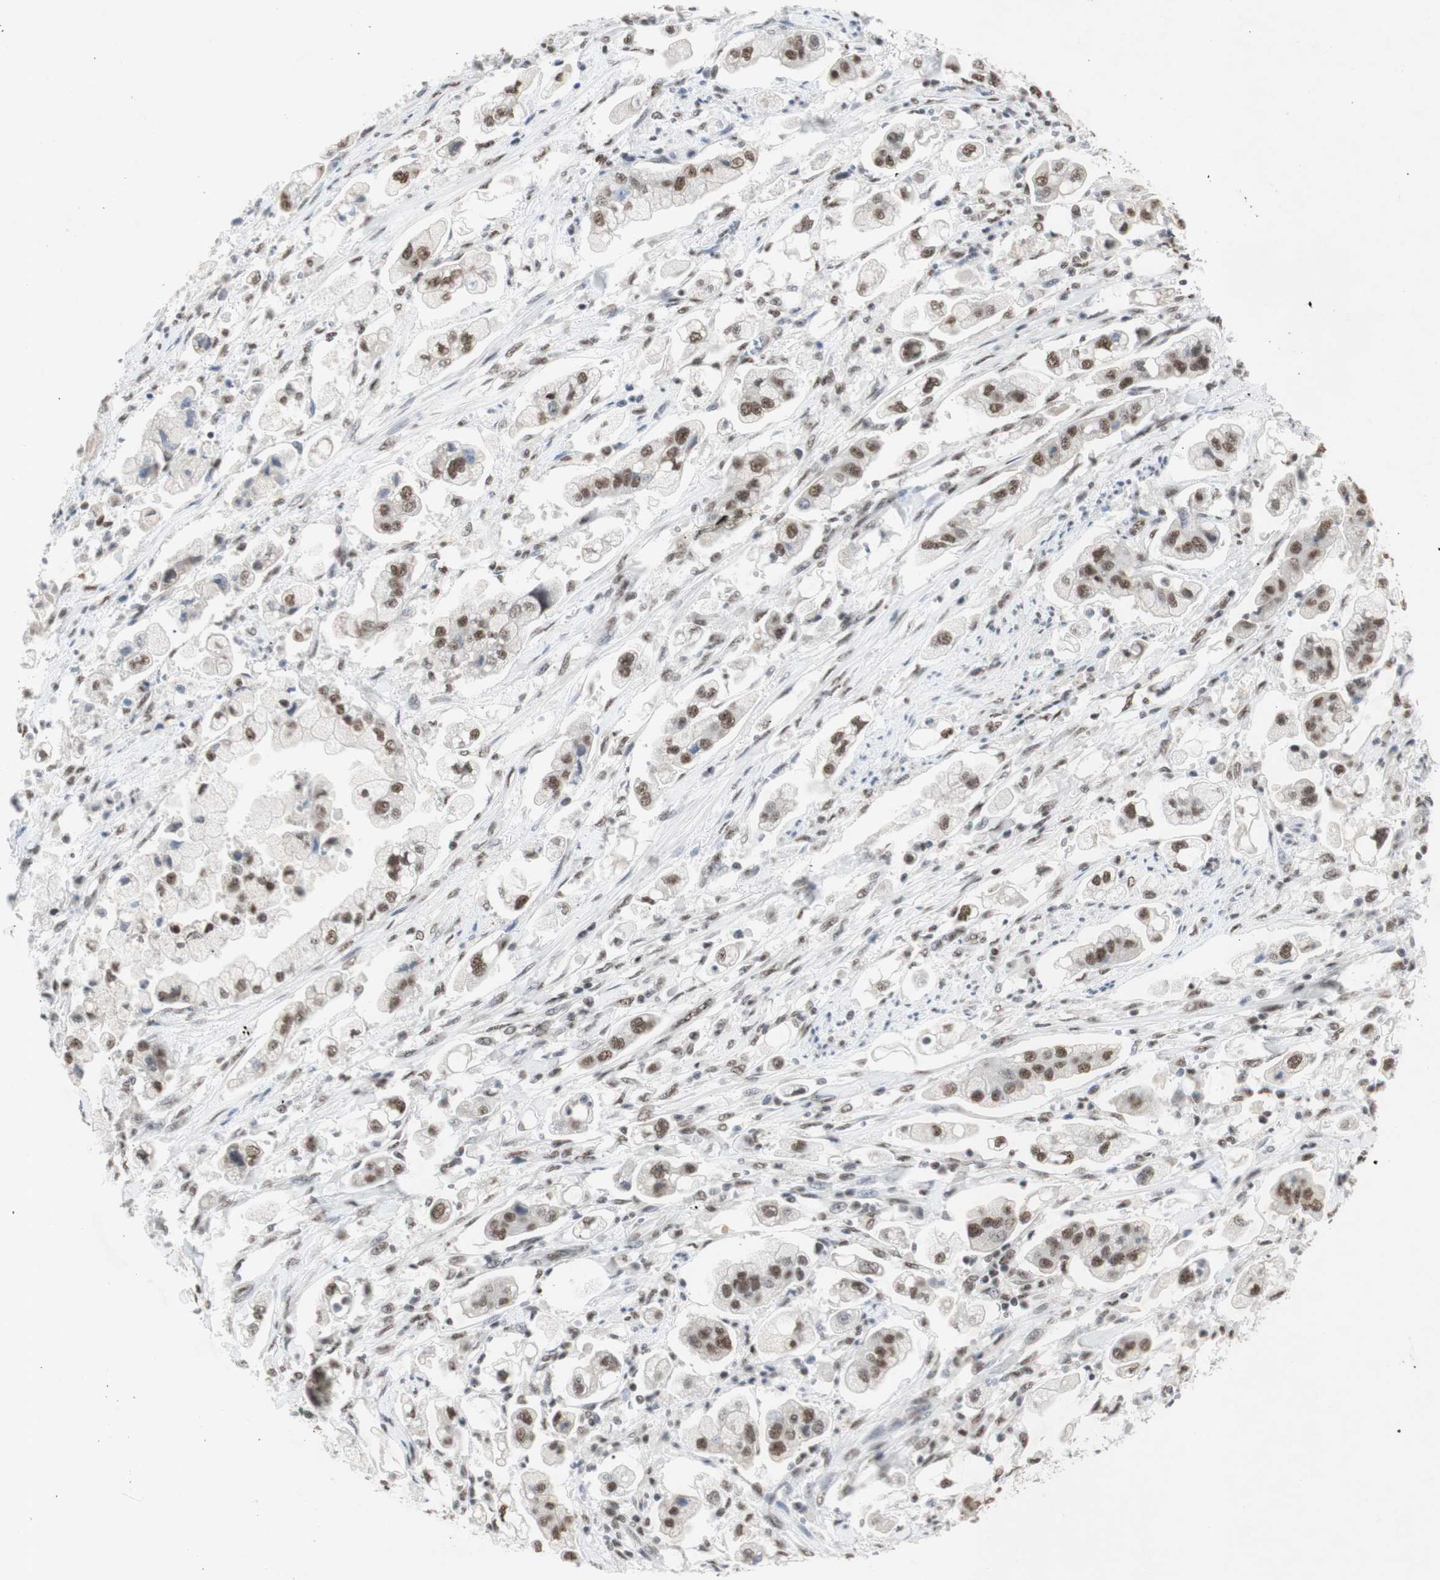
{"staining": {"intensity": "moderate", "quantity": ">75%", "location": "nuclear"}, "tissue": "stomach cancer", "cell_type": "Tumor cells", "image_type": "cancer", "snomed": [{"axis": "morphology", "description": "Adenocarcinoma, NOS"}, {"axis": "topography", "description": "Stomach"}], "caption": "Stomach cancer stained for a protein (brown) demonstrates moderate nuclear positive expression in about >75% of tumor cells.", "gene": "SNRPB", "patient": {"sex": "male", "age": 62}}